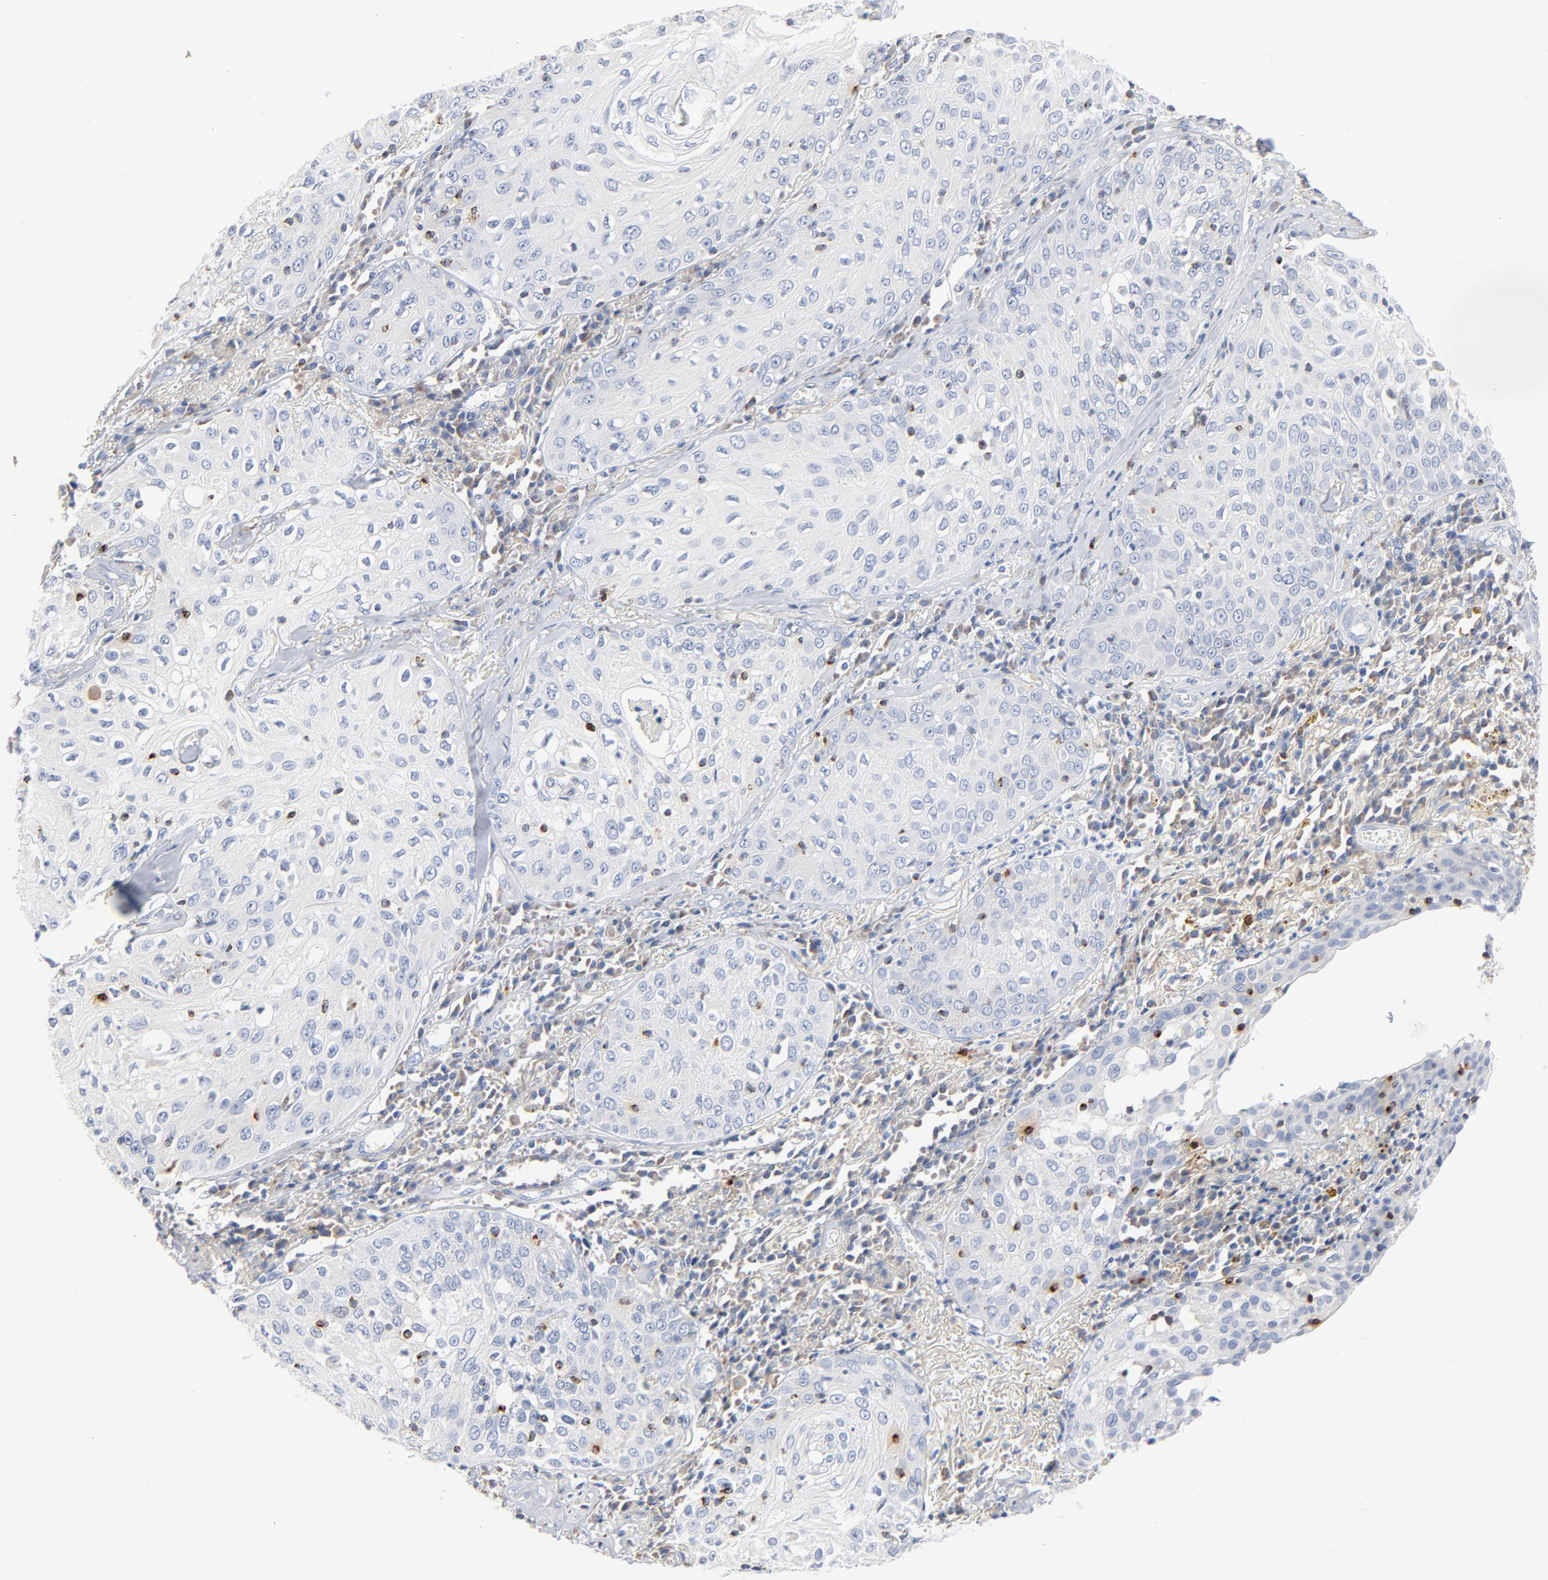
{"staining": {"intensity": "negative", "quantity": "none", "location": "none"}, "tissue": "skin cancer", "cell_type": "Tumor cells", "image_type": "cancer", "snomed": [{"axis": "morphology", "description": "Squamous cell carcinoma, NOS"}, {"axis": "topography", "description": "Skin"}], "caption": "The immunohistochemistry micrograph has no significant expression in tumor cells of squamous cell carcinoma (skin) tissue.", "gene": "GZMB", "patient": {"sex": "male", "age": 65}}